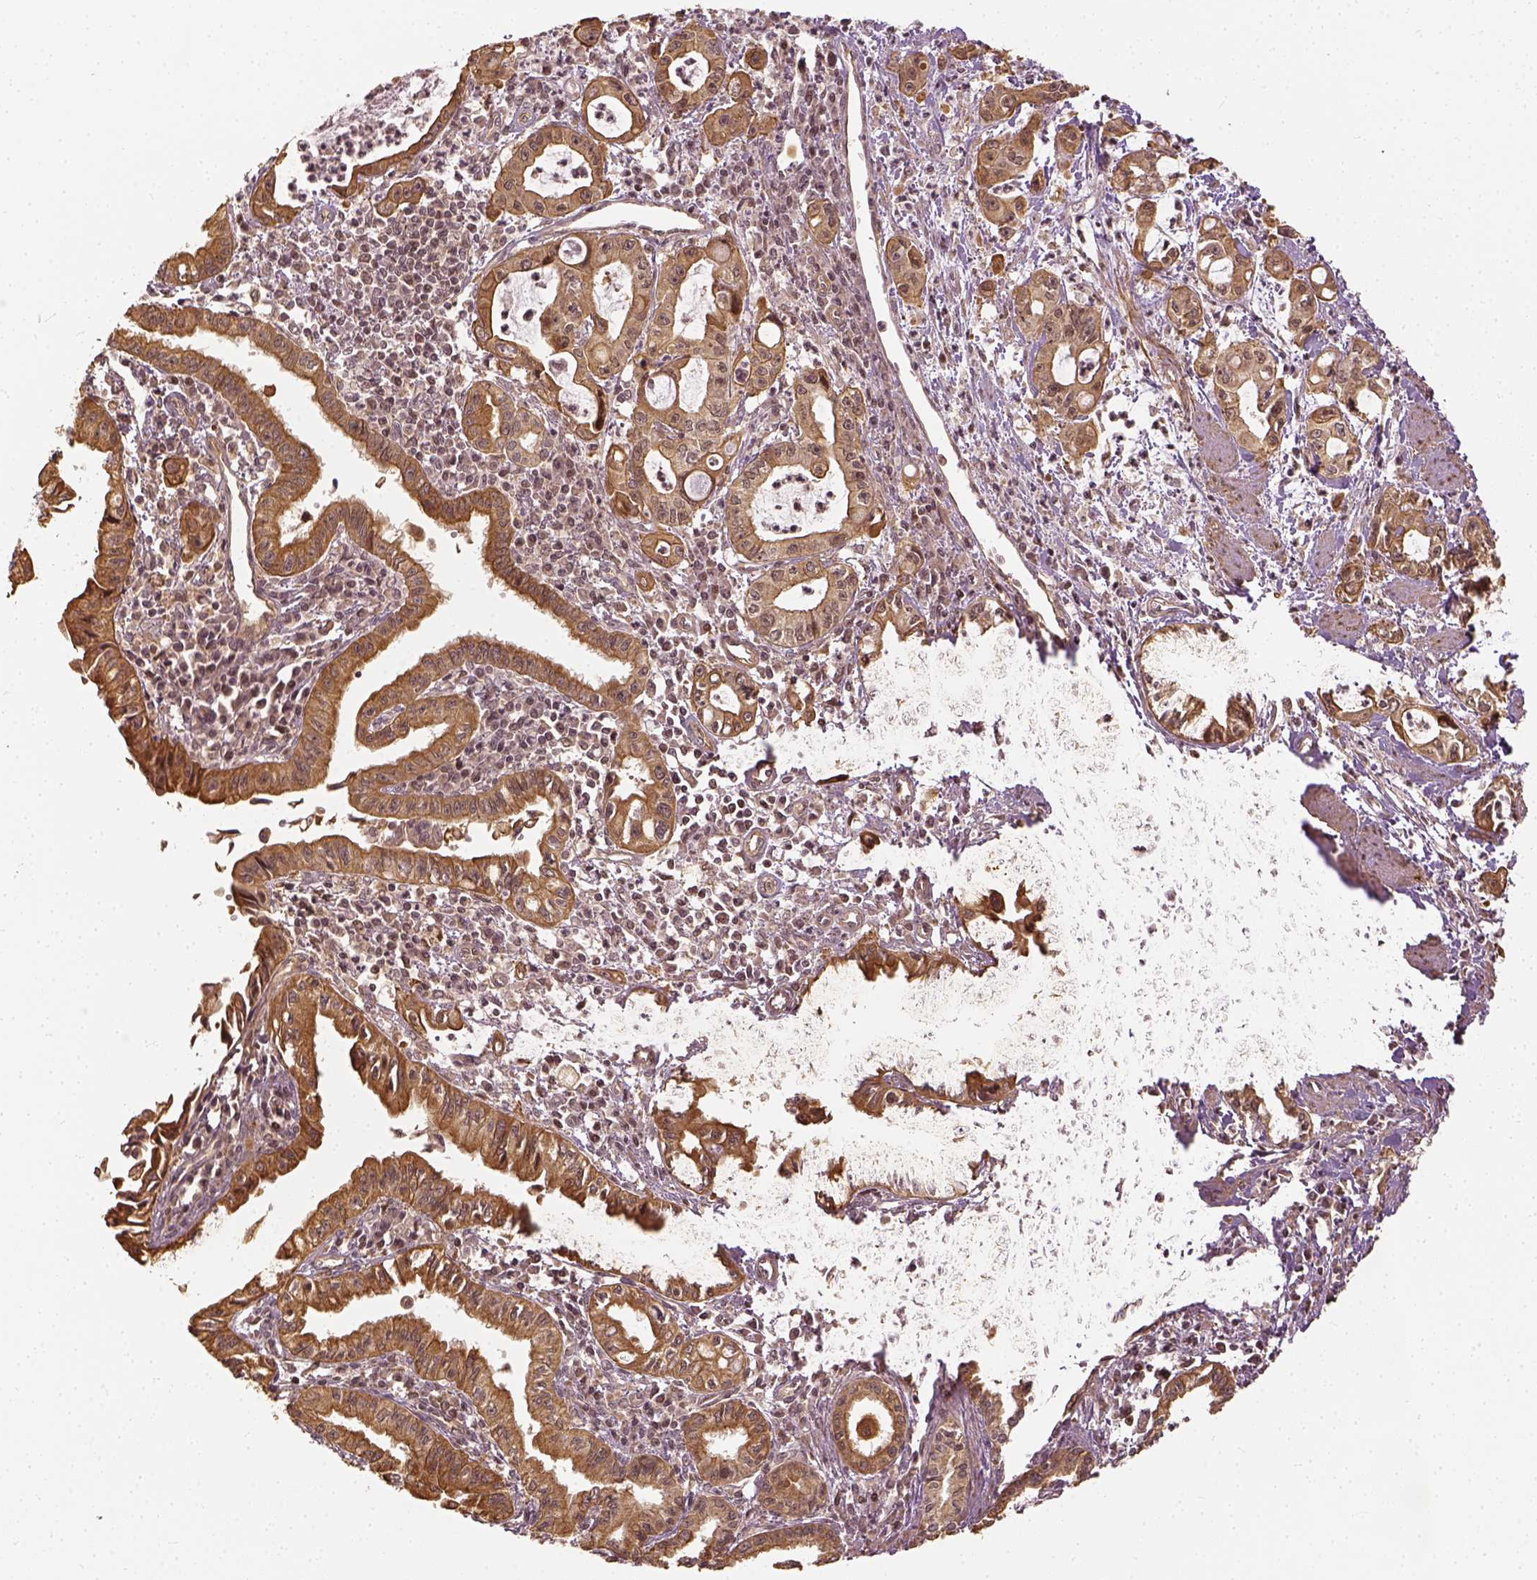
{"staining": {"intensity": "moderate", "quantity": ">75%", "location": "cytoplasmic/membranous"}, "tissue": "pancreatic cancer", "cell_type": "Tumor cells", "image_type": "cancer", "snomed": [{"axis": "morphology", "description": "Adenocarcinoma, NOS"}, {"axis": "topography", "description": "Pancreas"}], "caption": "Brown immunohistochemical staining in human pancreatic cancer exhibits moderate cytoplasmic/membranous expression in approximately >75% of tumor cells.", "gene": "VEGFA", "patient": {"sex": "male", "age": 72}}